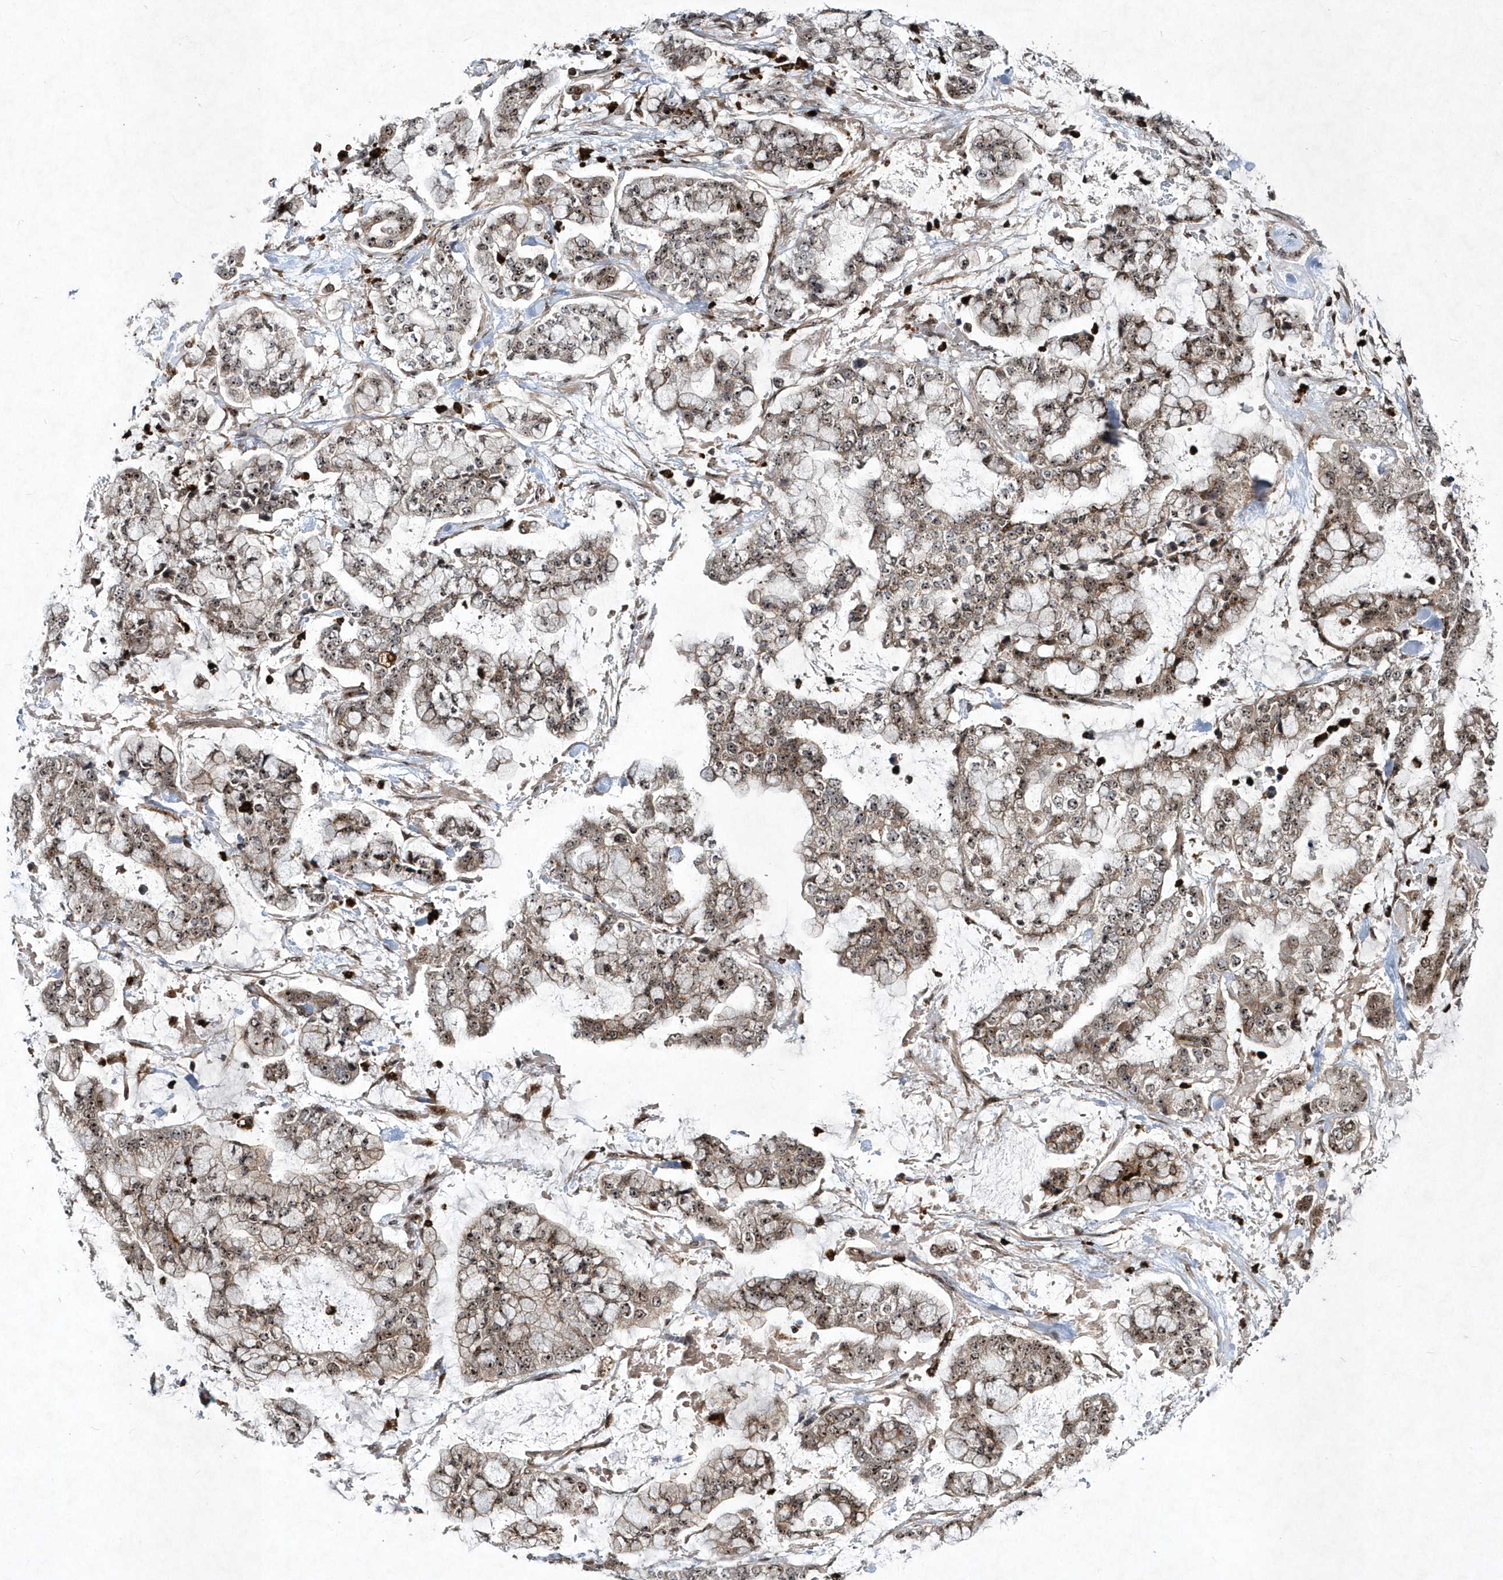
{"staining": {"intensity": "moderate", "quantity": ">75%", "location": "cytoplasmic/membranous,nuclear"}, "tissue": "stomach cancer", "cell_type": "Tumor cells", "image_type": "cancer", "snomed": [{"axis": "morphology", "description": "Normal tissue, NOS"}, {"axis": "morphology", "description": "Adenocarcinoma, NOS"}, {"axis": "topography", "description": "Stomach, upper"}, {"axis": "topography", "description": "Stomach"}], "caption": "This histopathology image demonstrates stomach cancer (adenocarcinoma) stained with immunohistochemistry to label a protein in brown. The cytoplasmic/membranous and nuclear of tumor cells show moderate positivity for the protein. Nuclei are counter-stained blue.", "gene": "SOWAHB", "patient": {"sex": "male", "age": 76}}